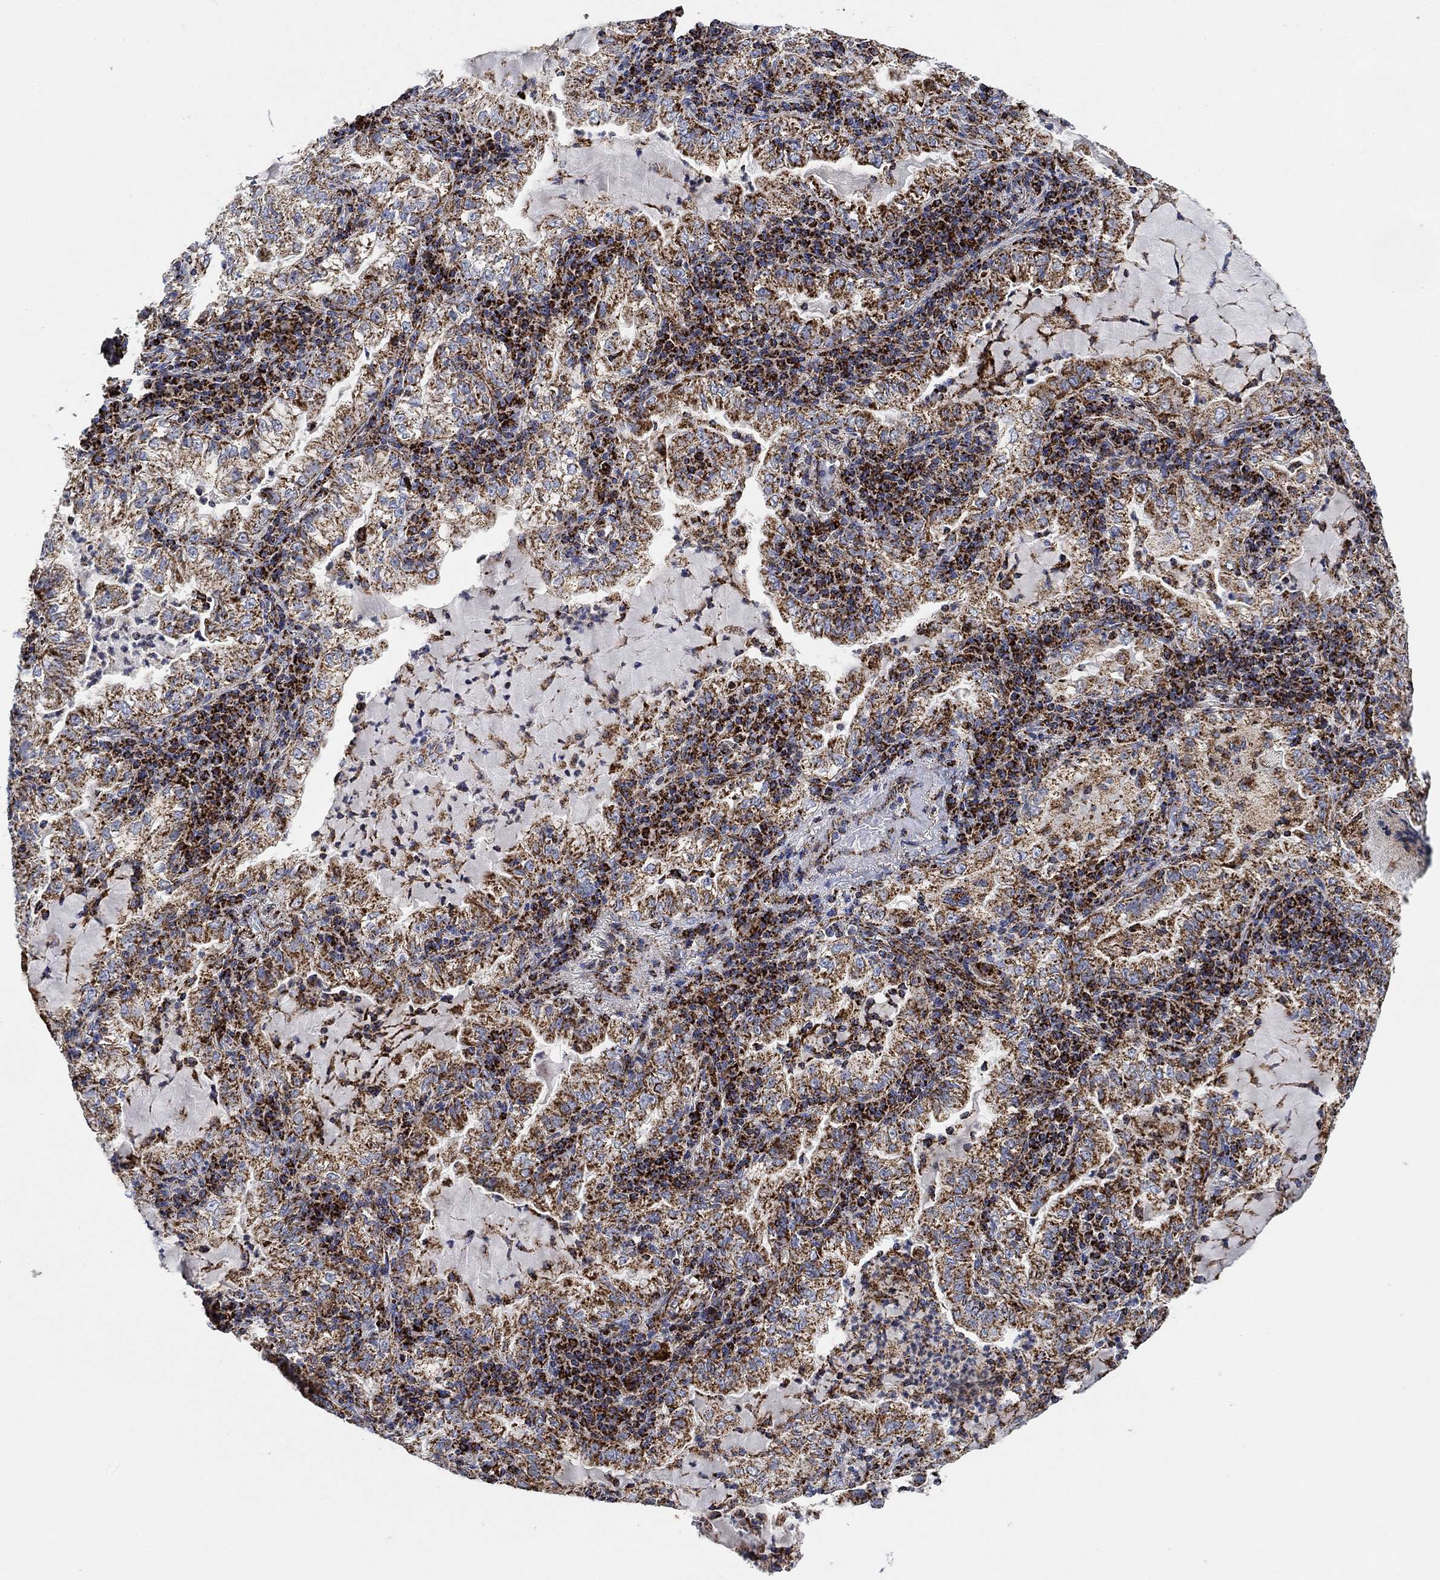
{"staining": {"intensity": "moderate", "quantity": ">75%", "location": "cytoplasmic/membranous"}, "tissue": "lung cancer", "cell_type": "Tumor cells", "image_type": "cancer", "snomed": [{"axis": "morphology", "description": "Adenocarcinoma, NOS"}, {"axis": "topography", "description": "Lung"}], "caption": "IHC (DAB) staining of lung cancer displays moderate cytoplasmic/membranous protein staining in approximately >75% of tumor cells.", "gene": "NDUFS3", "patient": {"sex": "female", "age": 73}}